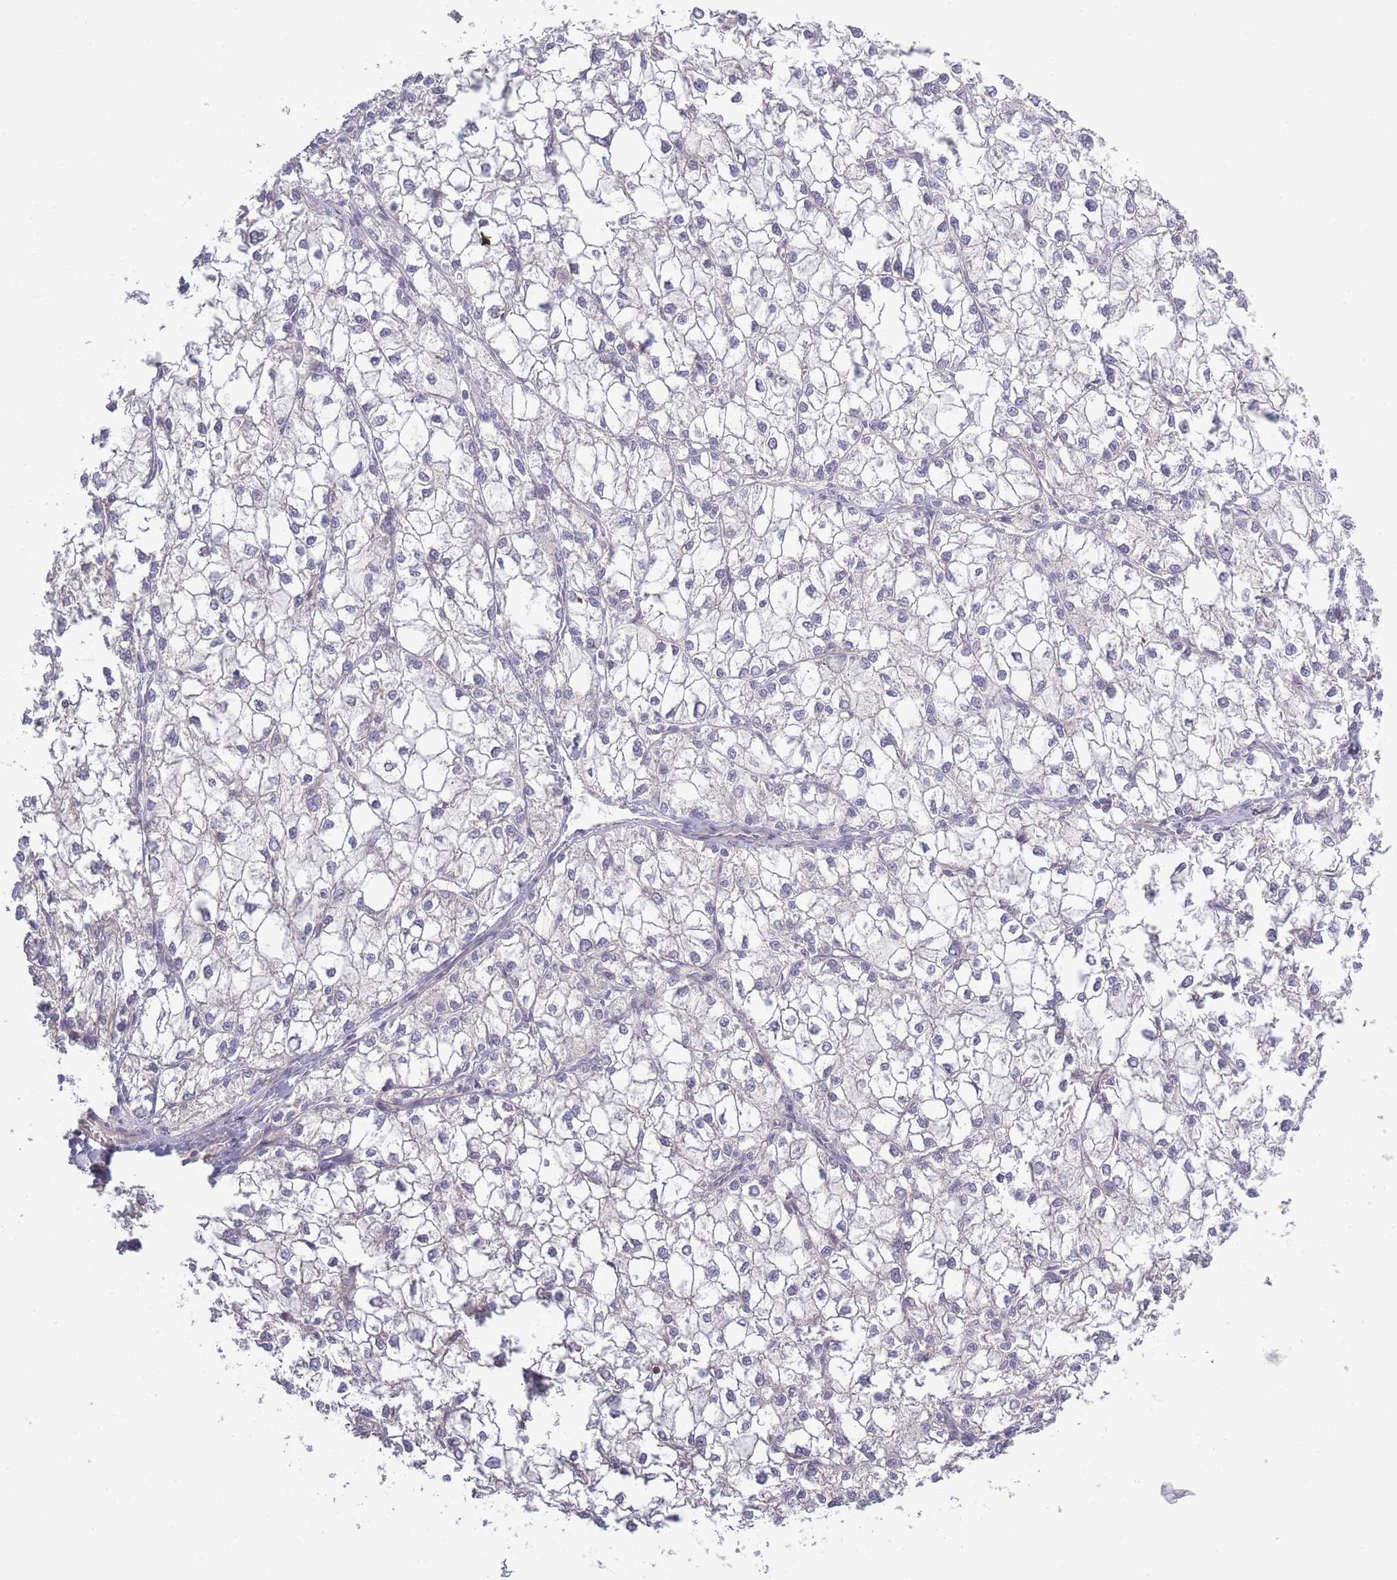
{"staining": {"intensity": "negative", "quantity": "none", "location": "none"}, "tissue": "liver cancer", "cell_type": "Tumor cells", "image_type": "cancer", "snomed": [{"axis": "morphology", "description": "Carcinoma, Hepatocellular, NOS"}, {"axis": "topography", "description": "Liver"}], "caption": "IHC micrograph of neoplastic tissue: human liver hepatocellular carcinoma stained with DAB exhibits no significant protein positivity in tumor cells.", "gene": "SPHKAP", "patient": {"sex": "female", "age": 43}}